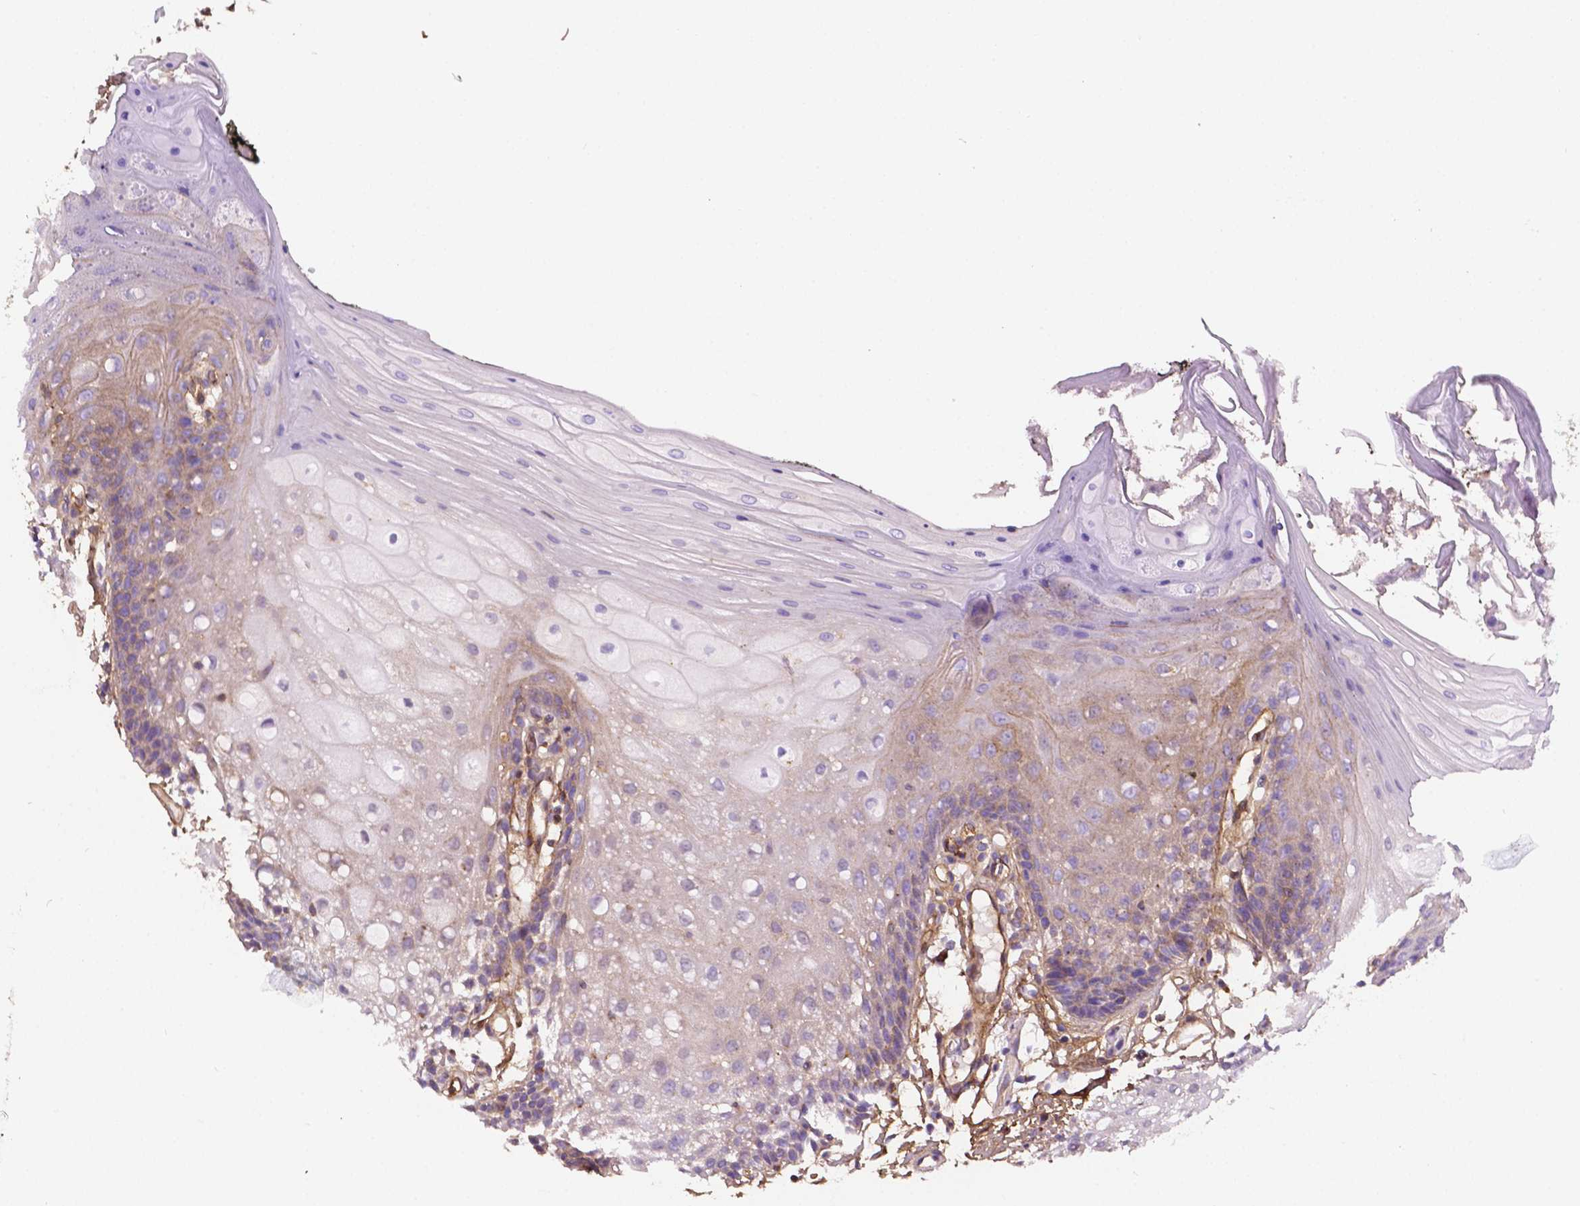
{"staining": {"intensity": "weak", "quantity": "<25%", "location": "nuclear"}, "tissue": "oral mucosa", "cell_type": "Squamous epithelial cells", "image_type": "normal", "snomed": [{"axis": "morphology", "description": "Normal tissue, NOS"}, {"axis": "morphology", "description": "Squamous cell carcinoma, NOS"}, {"axis": "topography", "description": "Oral tissue"}, {"axis": "topography", "description": "Head-Neck"}], "caption": "A photomicrograph of oral mucosa stained for a protein demonstrates no brown staining in squamous epithelial cells.", "gene": "DCN", "patient": {"sex": "male", "age": 69}}